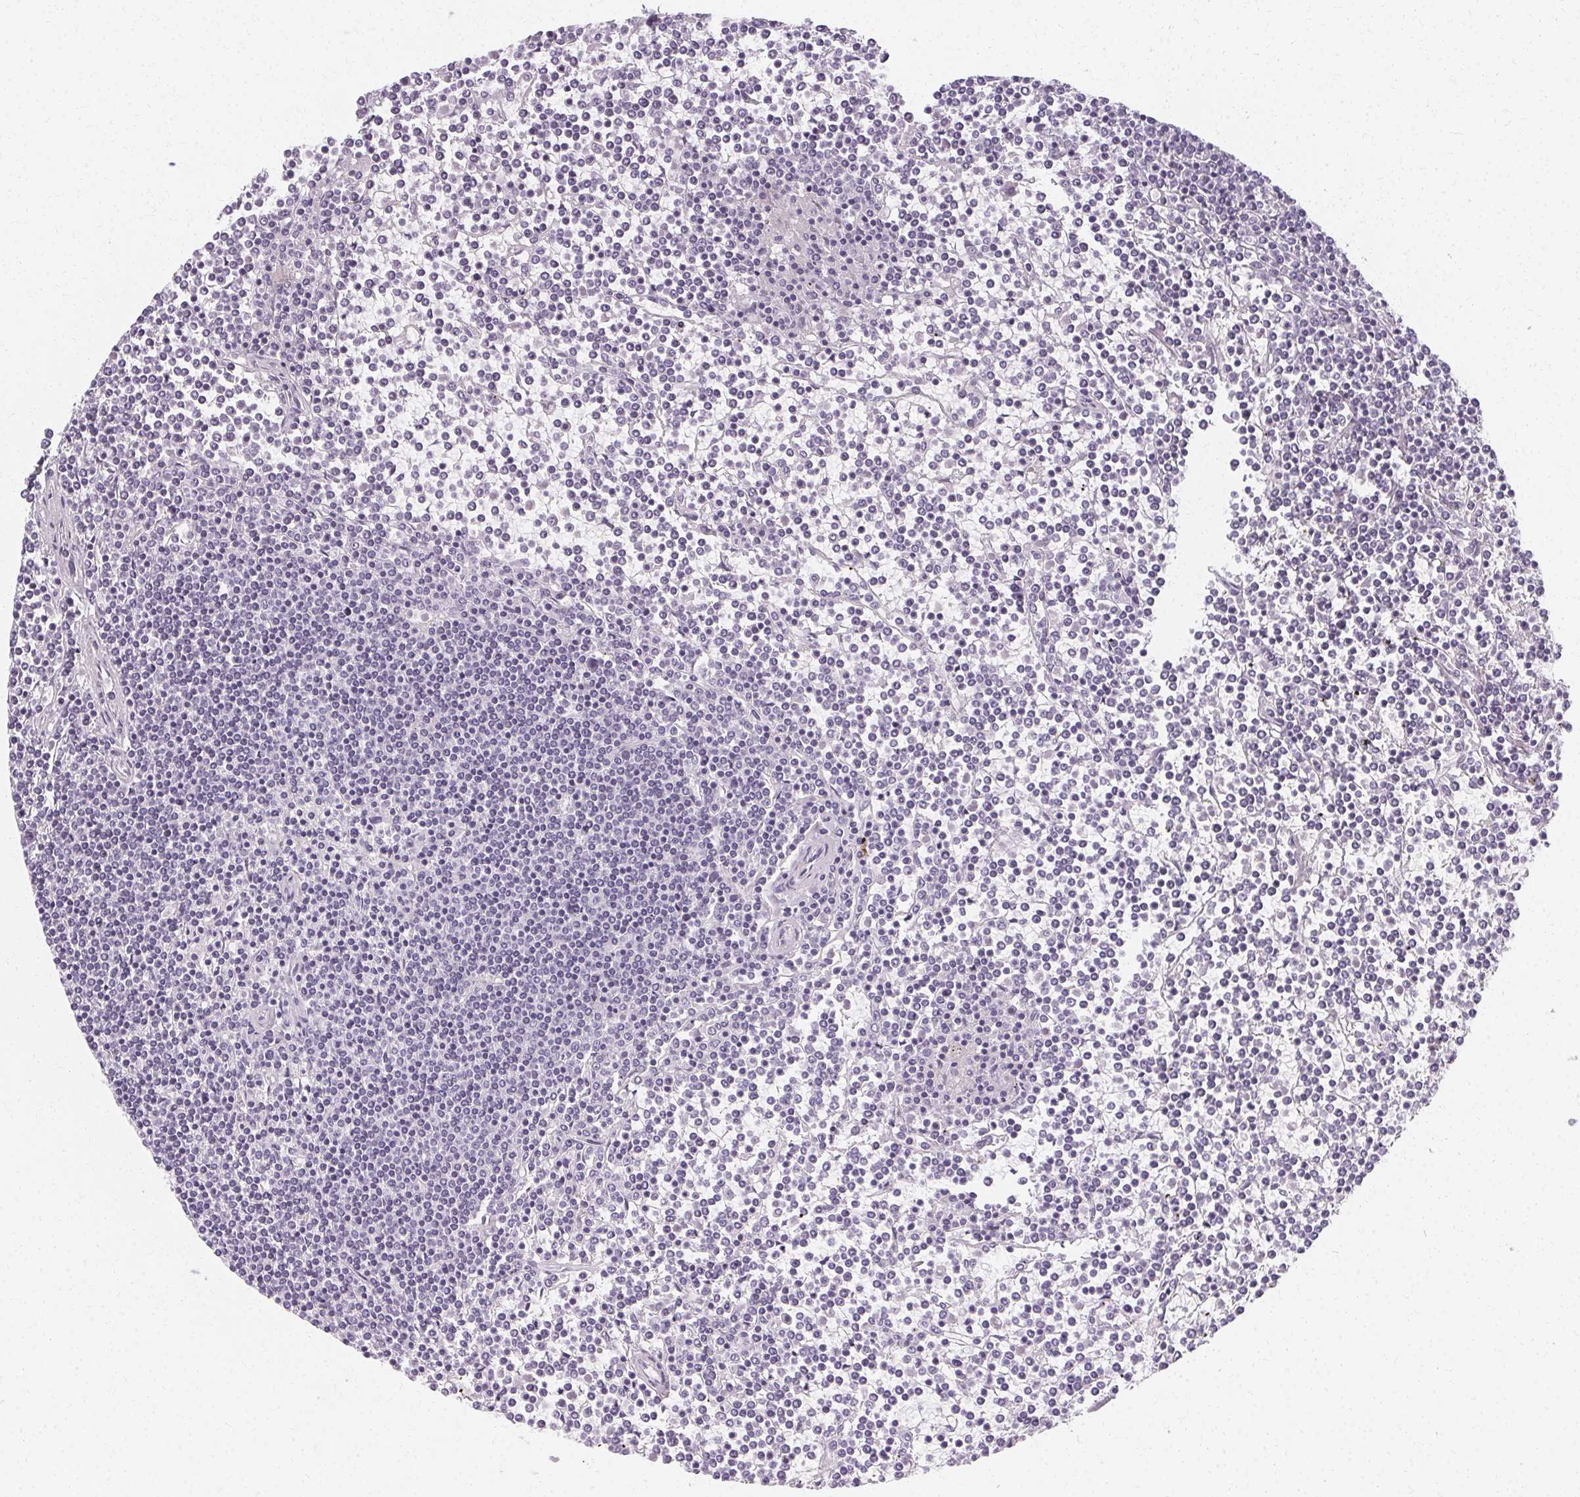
{"staining": {"intensity": "negative", "quantity": "none", "location": "none"}, "tissue": "lymphoma", "cell_type": "Tumor cells", "image_type": "cancer", "snomed": [{"axis": "morphology", "description": "Malignant lymphoma, non-Hodgkin's type, Low grade"}, {"axis": "topography", "description": "Spleen"}], "caption": "Immunohistochemistry (IHC) photomicrograph of neoplastic tissue: lymphoma stained with DAB exhibits no significant protein expression in tumor cells.", "gene": "SYNPR", "patient": {"sex": "female", "age": 19}}